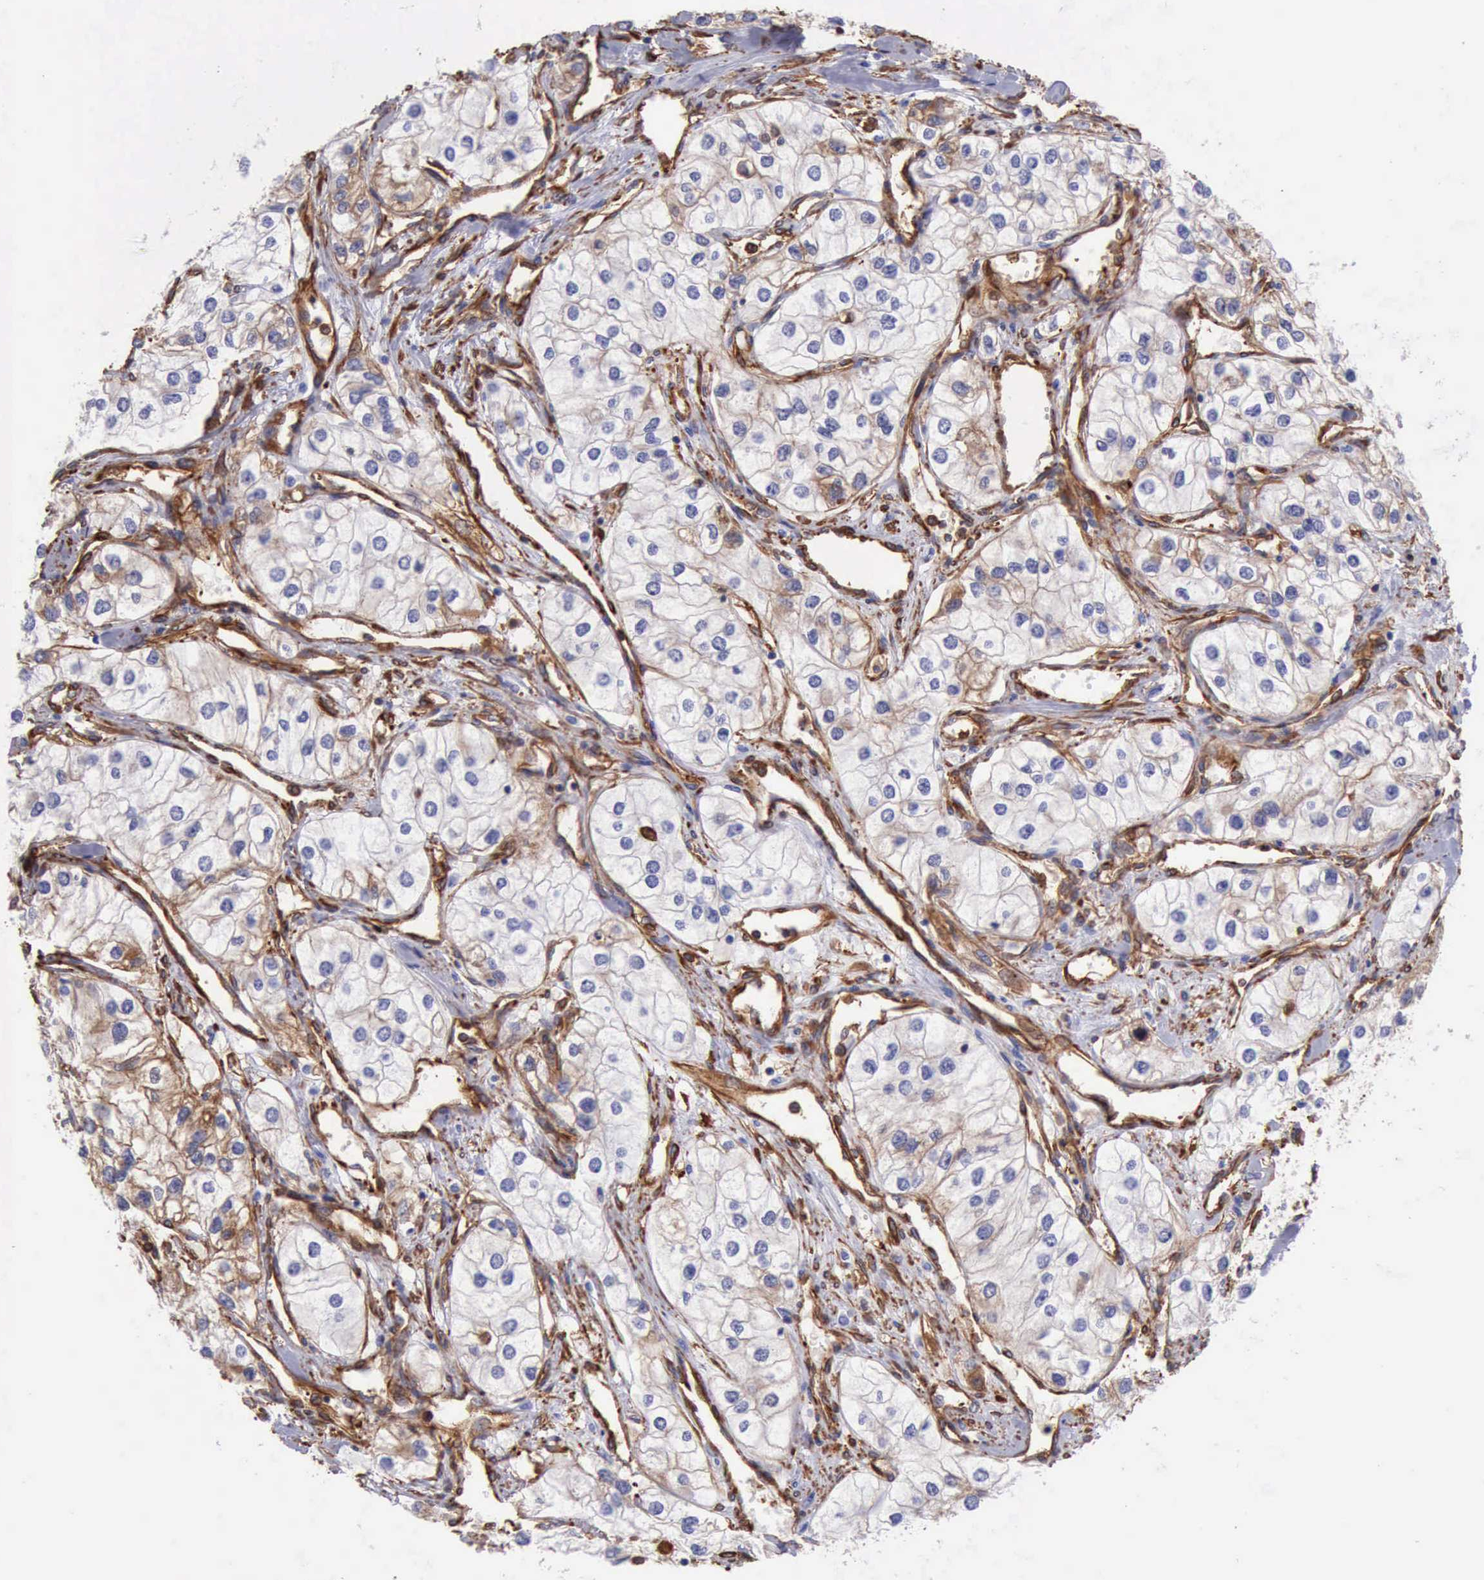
{"staining": {"intensity": "negative", "quantity": "none", "location": "none"}, "tissue": "renal cancer", "cell_type": "Tumor cells", "image_type": "cancer", "snomed": [{"axis": "morphology", "description": "Adenocarcinoma, NOS"}, {"axis": "topography", "description": "Kidney"}], "caption": "DAB immunohistochemical staining of renal cancer shows no significant staining in tumor cells.", "gene": "FLNA", "patient": {"sex": "male", "age": 57}}